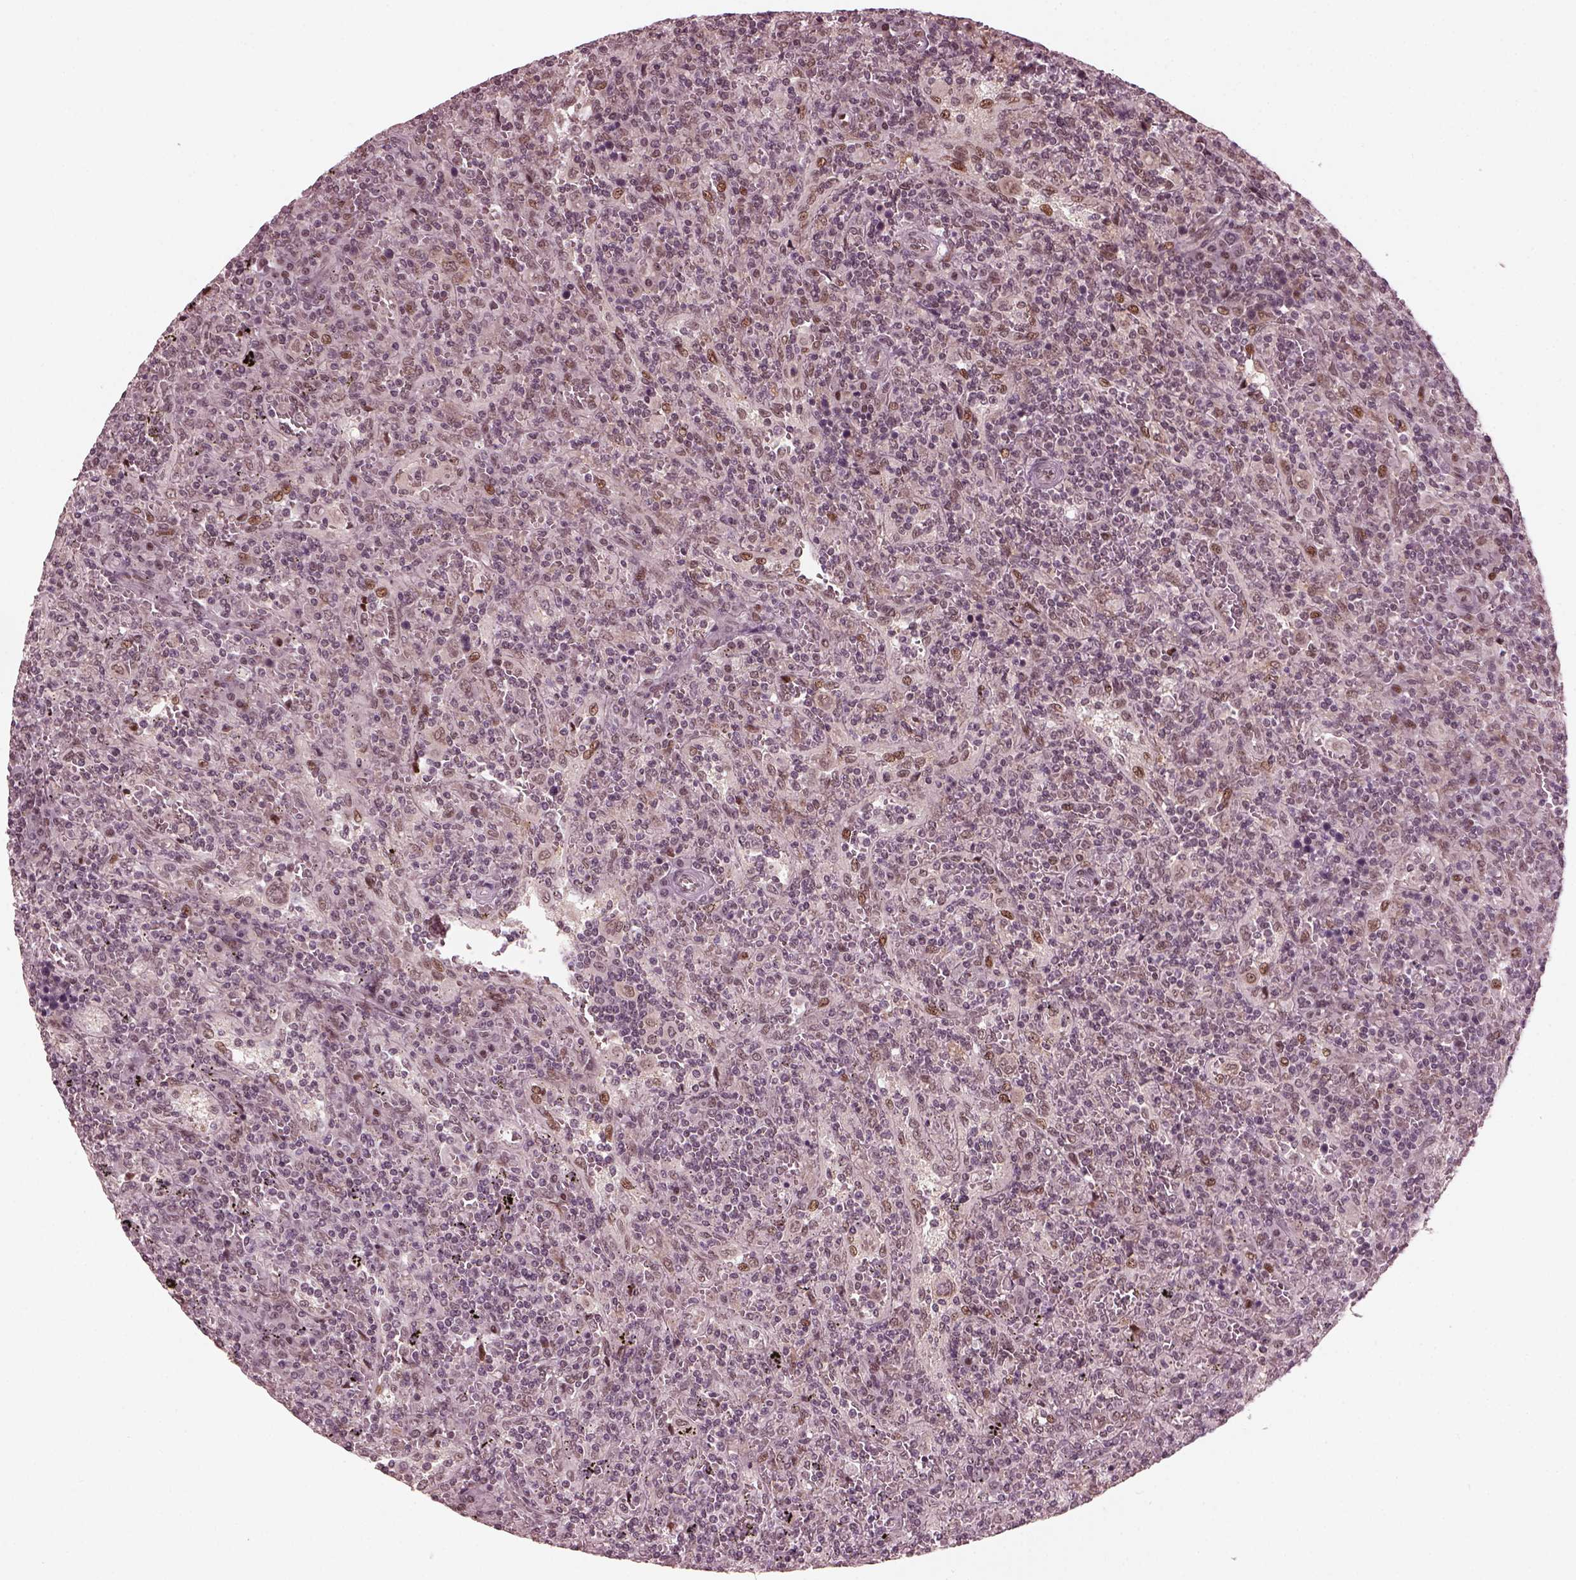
{"staining": {"intensity": "moderate", "quantity": "<25%", "location": "nuclear"}, "tissue": "lymphoma", "cell_type": "Tumor cells", "image_type": "cancer", "snomed": [{"axis": "morphology", "description": "Malignant lymphoma, non-Hodgkin's type, Low grade"}, {"axis": "topography", "description": "Spleen"}], "caption": "Immunohistochemical staining of human low-grade malignant lymphoma, non-Hodgkin's type exhibits moderate nuclear protein staining in about <25% of tumor cells.", "gene": "TRIB3", "patient": {"sex": "male", "age": 62}}